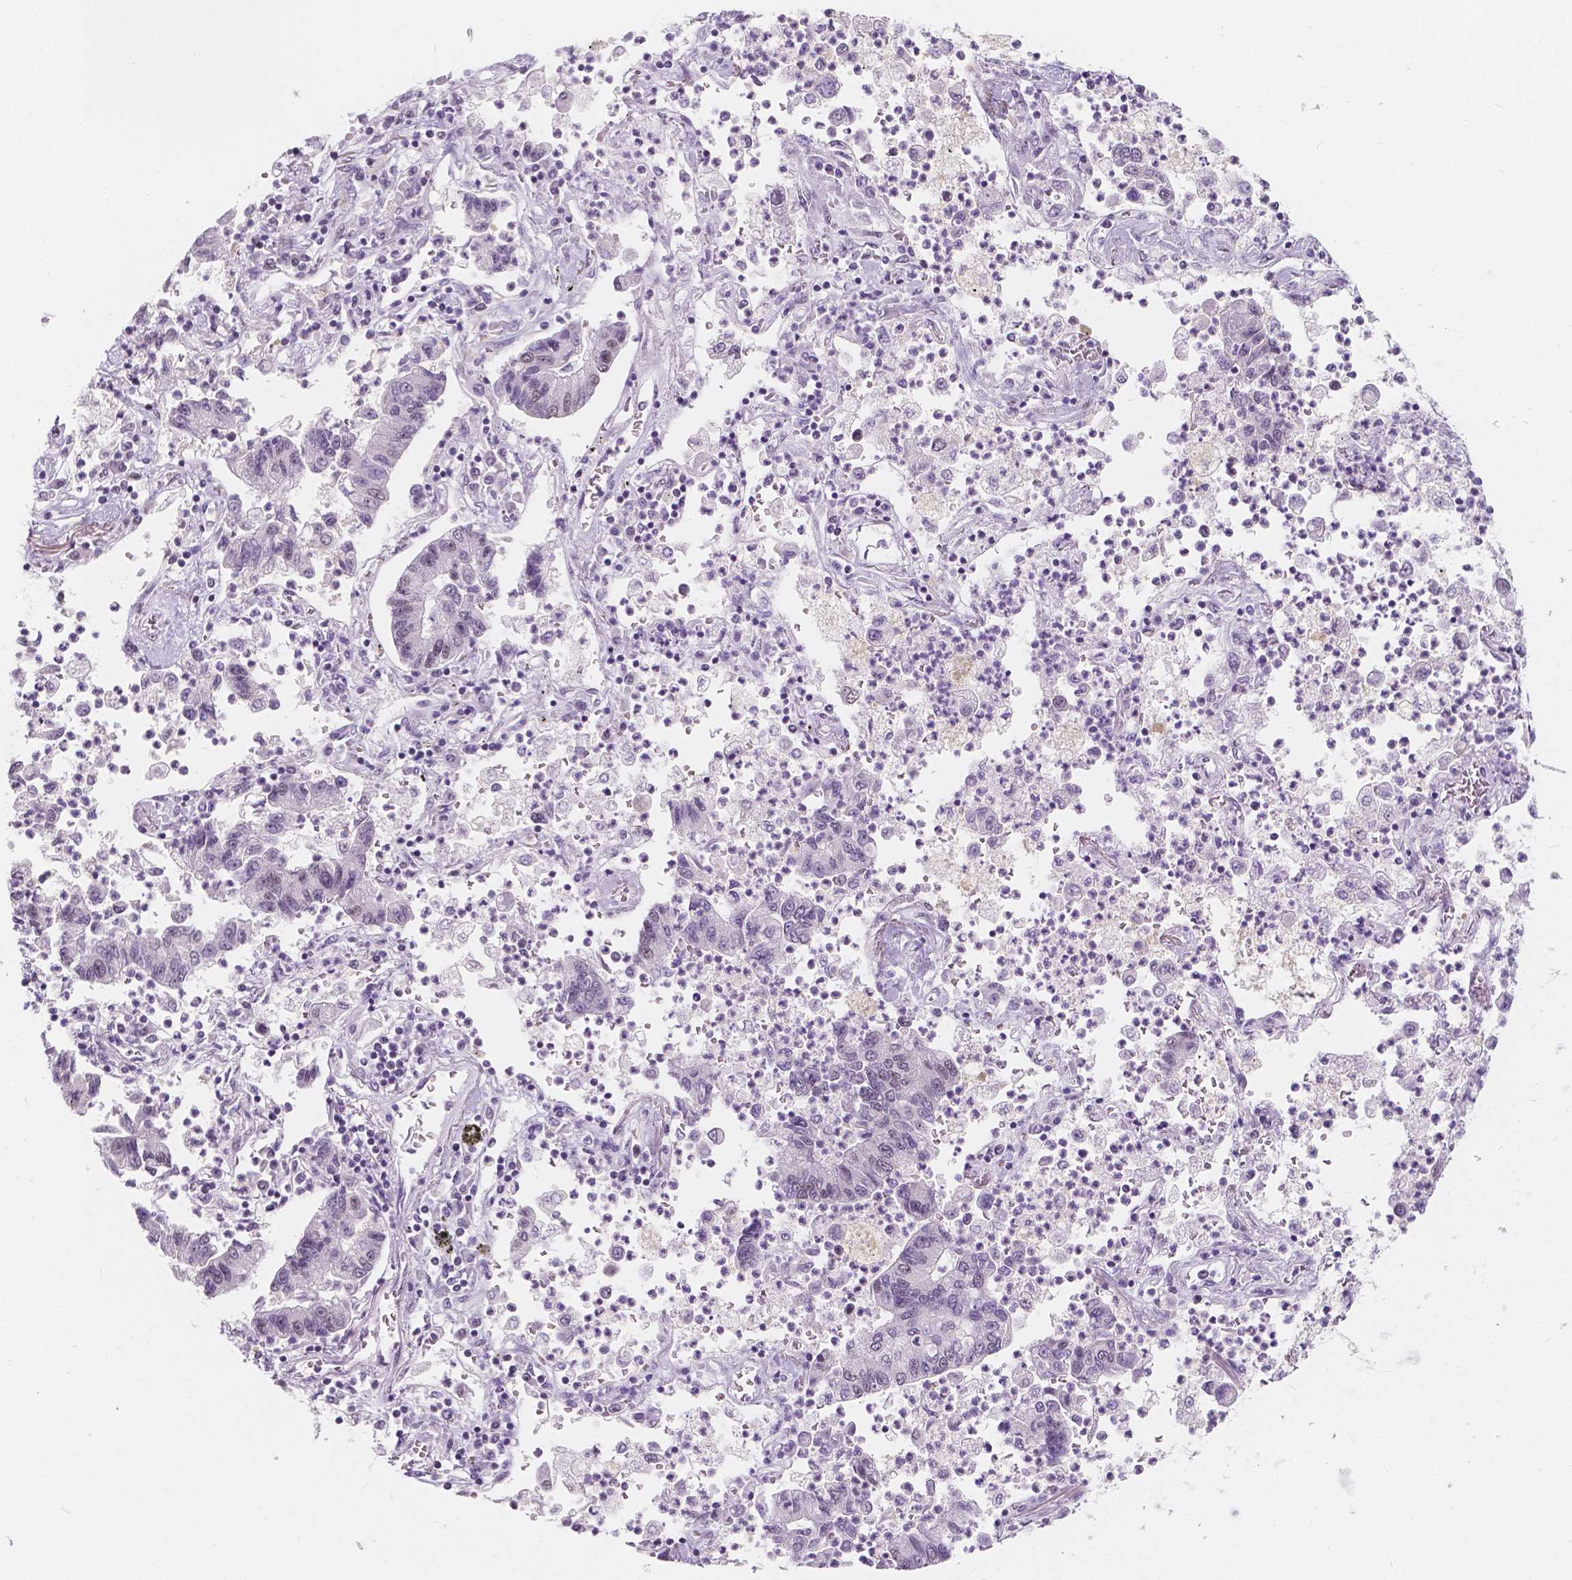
{"staining": {"intensity": "negative", "quantity": "none", "location": "none"}, "tissue": "lung cancer", "cell_type": "Tumor cells", "image_type": "cancer", "snomed": [{"axis": "morphology", "description": "Adenocarcinoma, NOS"}, {"axis": "topography", "description": "Lung"}], "caption": "Immunohistochemical staining of human lung cancer (adenocarcinoma) demonstrates no significant positivity in tumor cells.", "gene": "NOLC1", "patient": {"sex": "female", "age": 57}}